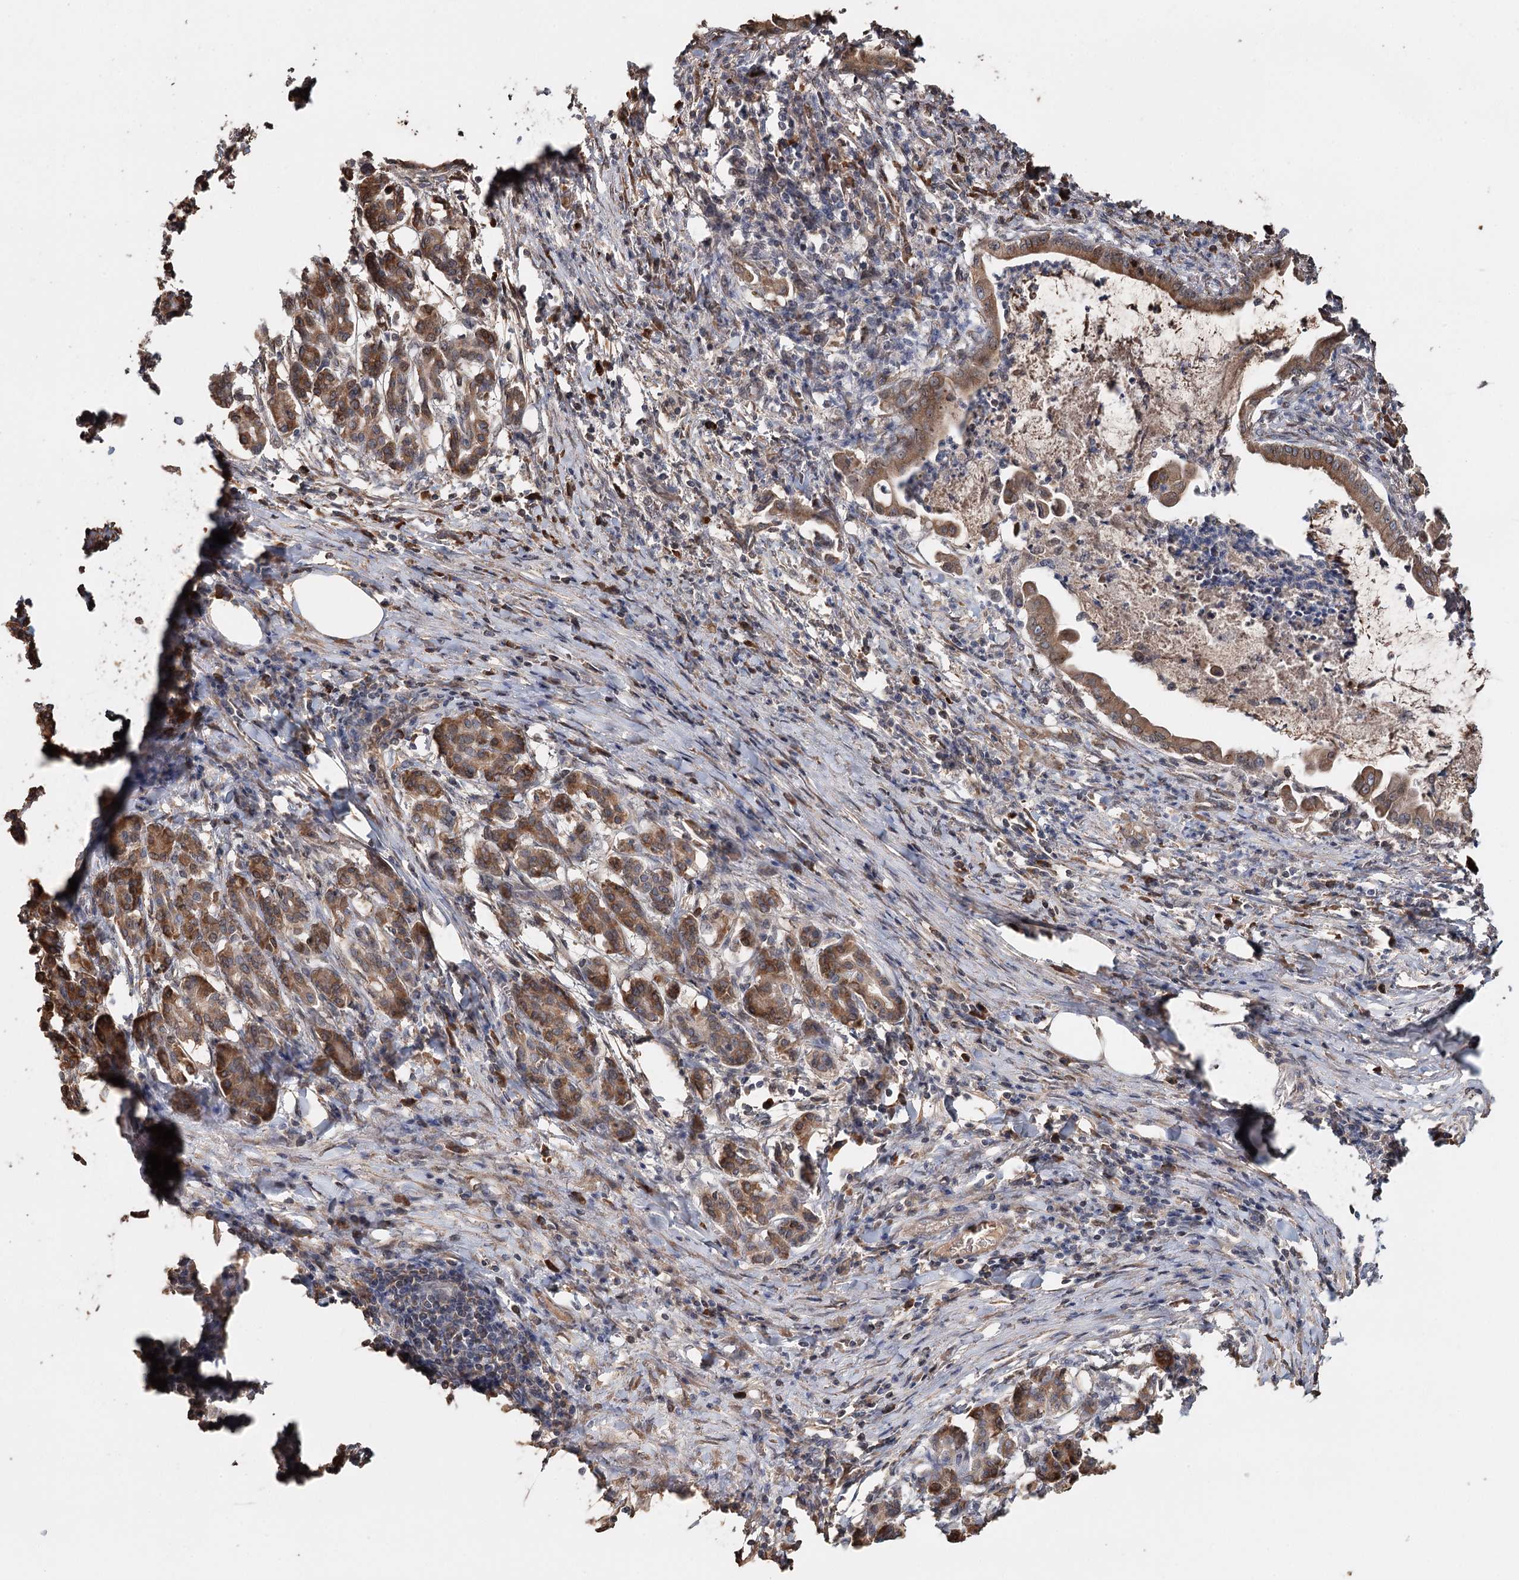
{"staining": {"intensity": "moderate", "quantity": ">75%", "location": "cytoplasmic/membranous"}, "tissue": "pancreatic cancer", "cell_type": "Tumor cells", "image_type": "cancer", "snomed": [{"axis": "morphology", "description": "Adenocarcinoma, NOS"}, {"axis": "topography", "description": "Pancreas"}], "caption": "Pancreatic adenocarcinoma stained for a protein (brown) displays moderate cytoplasmic/membranous positive expression in about >75% of tumor cells.", "gene": "SYVN1", "patient": {"sex": "female", "age": 55}}